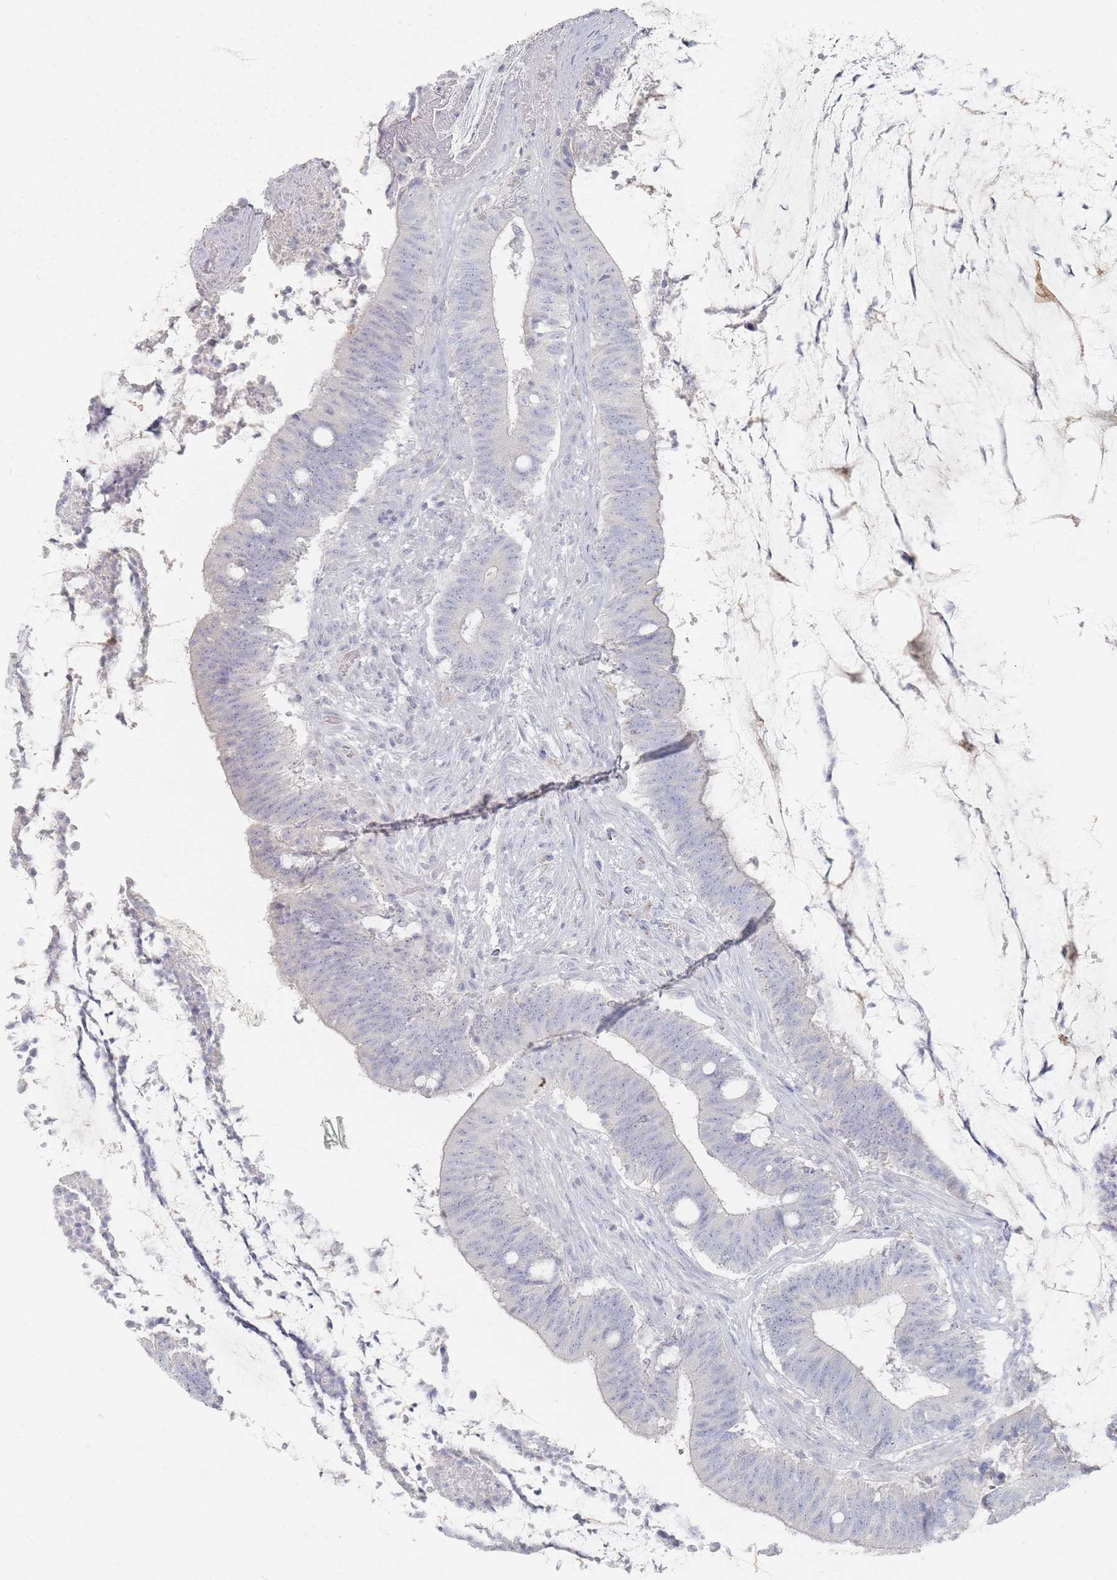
{"staining": {"intensity": "negative", "quantity": "none", "location": "none"}, "tissue": "colorectal cancer", "cell_type": "Tumor cells", "image_type": "cancer", "snomed": [{"axis": "morphology", "description": "Adenocarcinoma, NOS"}, {"axis": "topography", "description": "Colon"}], "caption": "This micrograph is of colorectal cancer stained with immunohistochemistry (IHC) to label a protein in brown with the nuclei are counter-stained blue. There is no positivity in tumor cells.", "gene": "SLC2A11", "patient": {"sex": "female", "age": 43}}